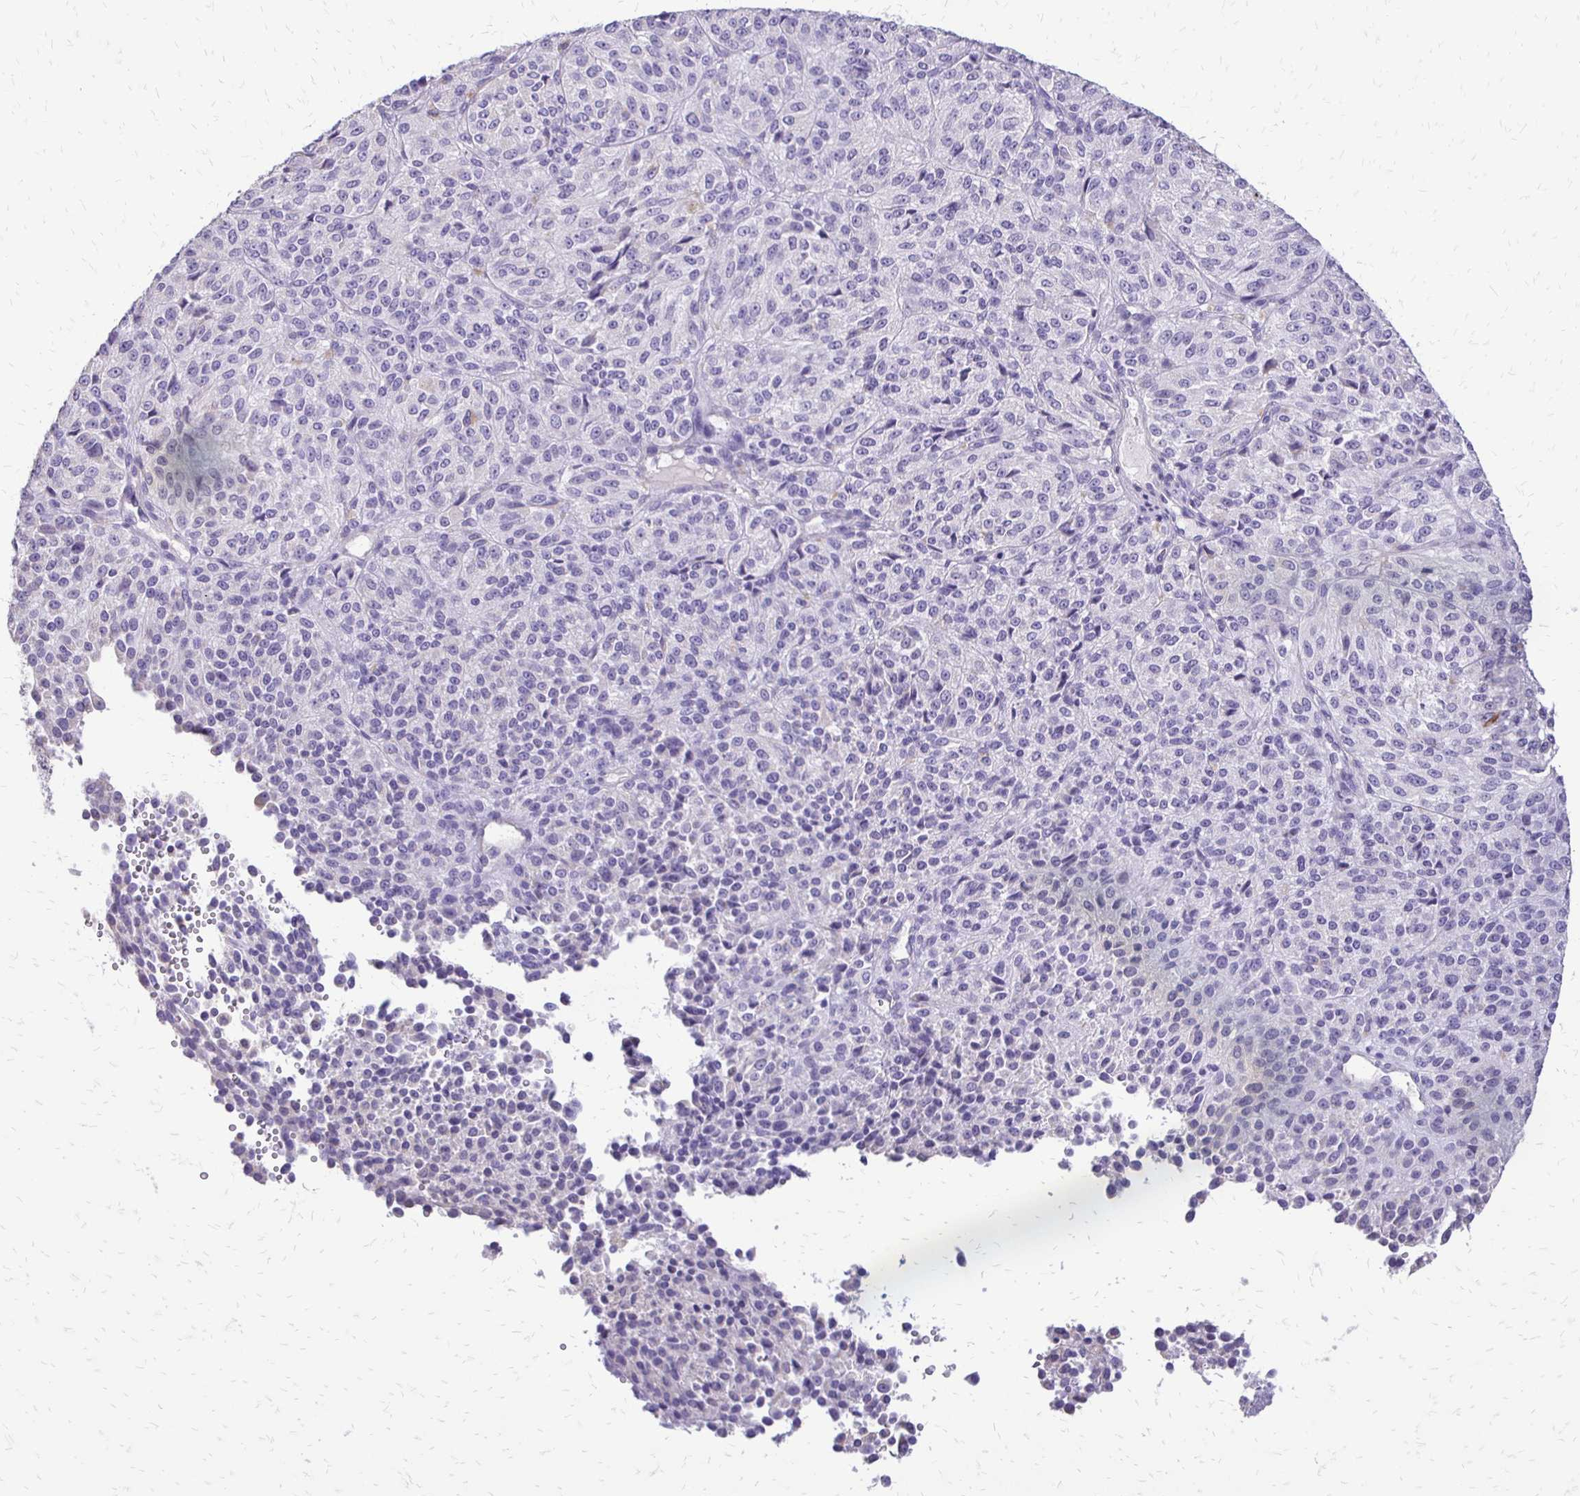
{"staining": {"intensity": "negative", "quantity": "none", "location": "none"}, "tissue": "melanoma", "cell_type": "Tumor cells", "image_type": "cancer", "snomed": [{"axis": "morphology", "description": "Malignant melanoma, Metastatic site"}, {"axis": "topography", "description": "Brain"}], "caption": "Micrograph shows no significant protein expression in tumor cells of malignant melanoma (metastatic site).", "gene": "ALPG", "patient": {"sex": "female", "age": 56}}